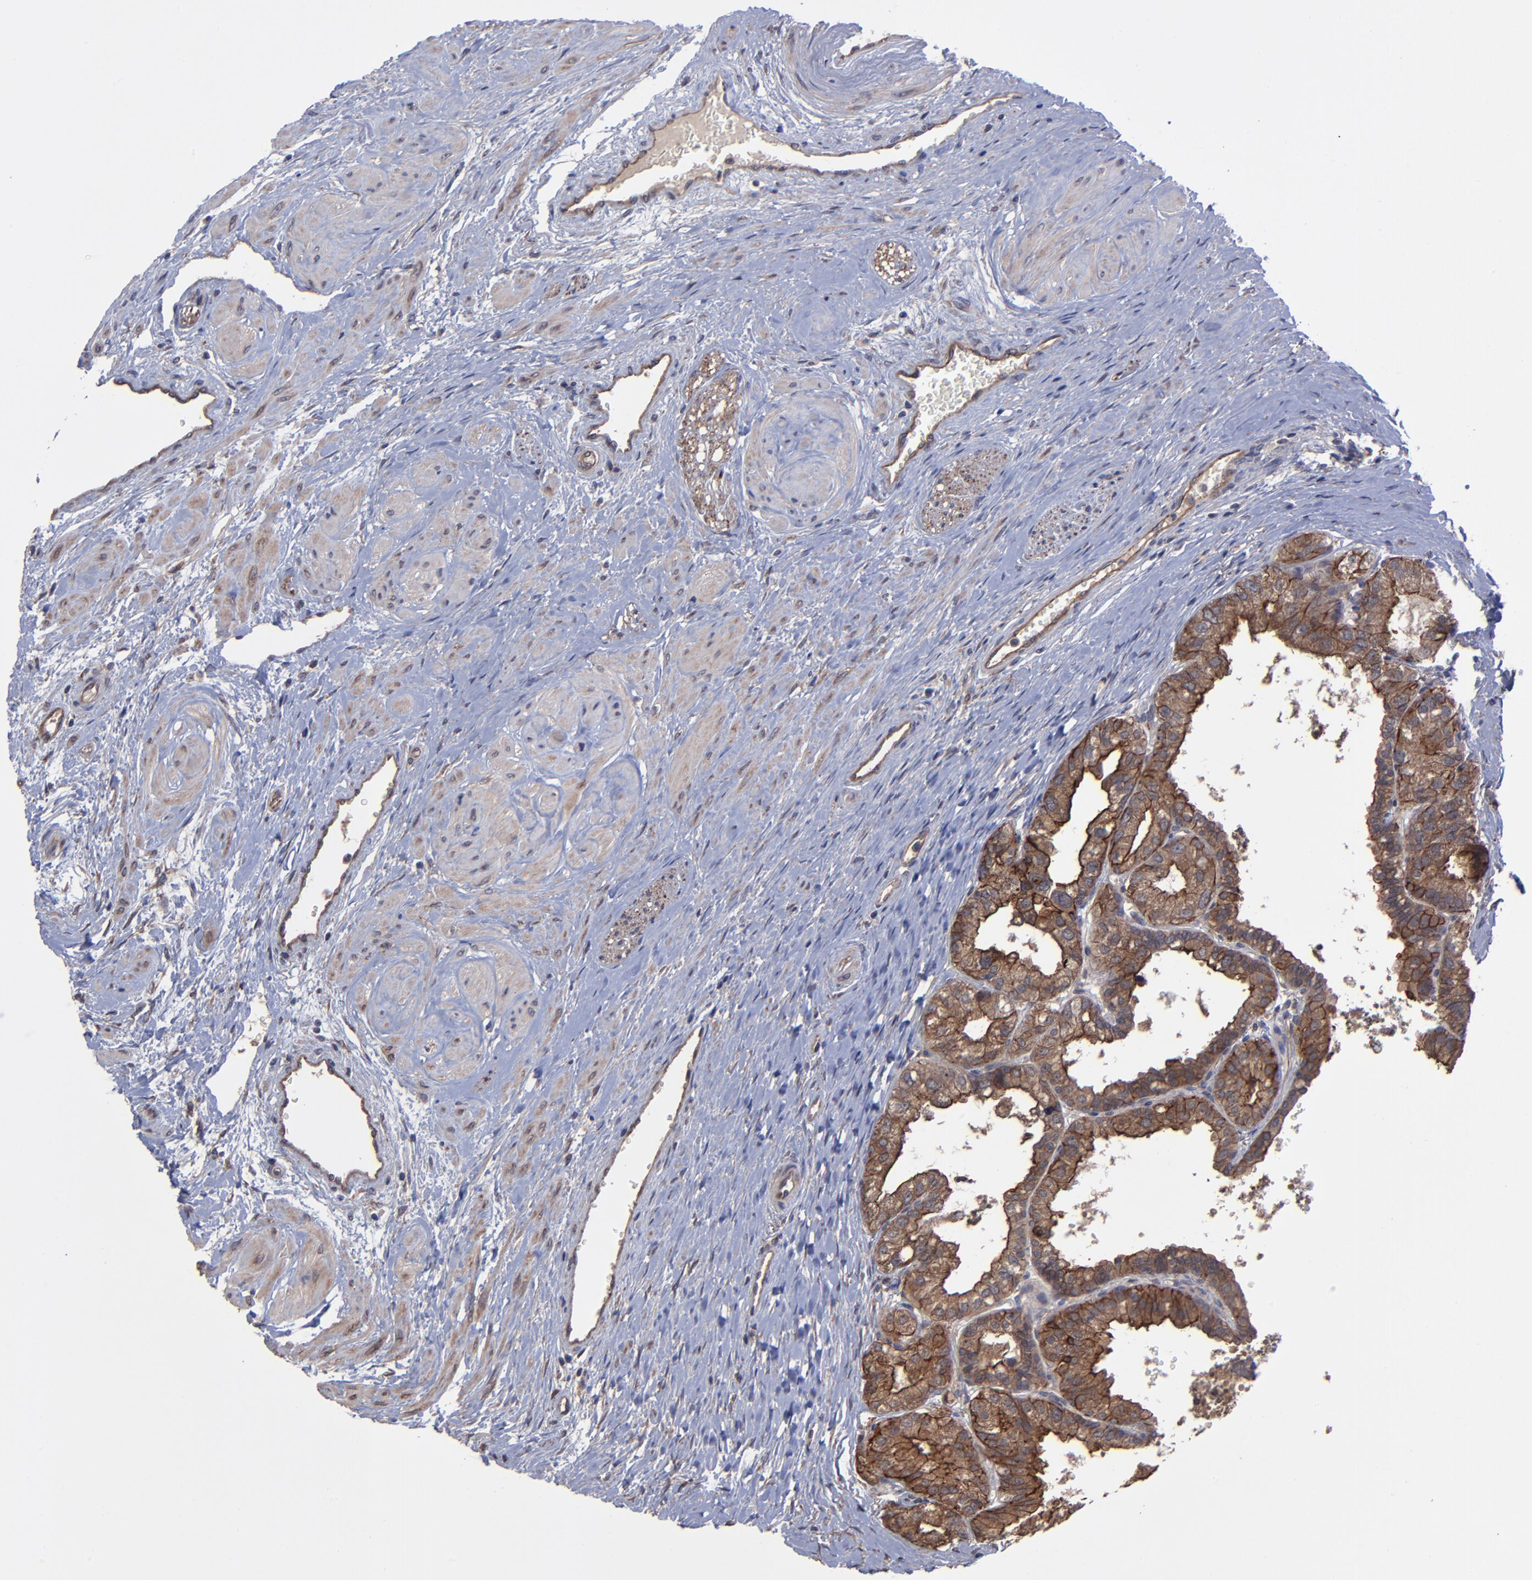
{"staining": {"intensity": "strong", "quantity": ">75%", "location": "cytoplasmic/membranous"}, "tissue": "prostate", "cell_type": "Glandular cells", "image_type": "normal", "snomed": [{"axis": "morphology", "description": "Normal tissue, NOS"}, {"axis": "topography", "description": "Prostate"}], "caption": "Prostate stained for a protein (brown) shows strong cytoplasmic/membranous positive staining in approximately >75% of glandular cells.", "gene": "ZNF780A", "patient": {"sex": "male", "age": 60}}